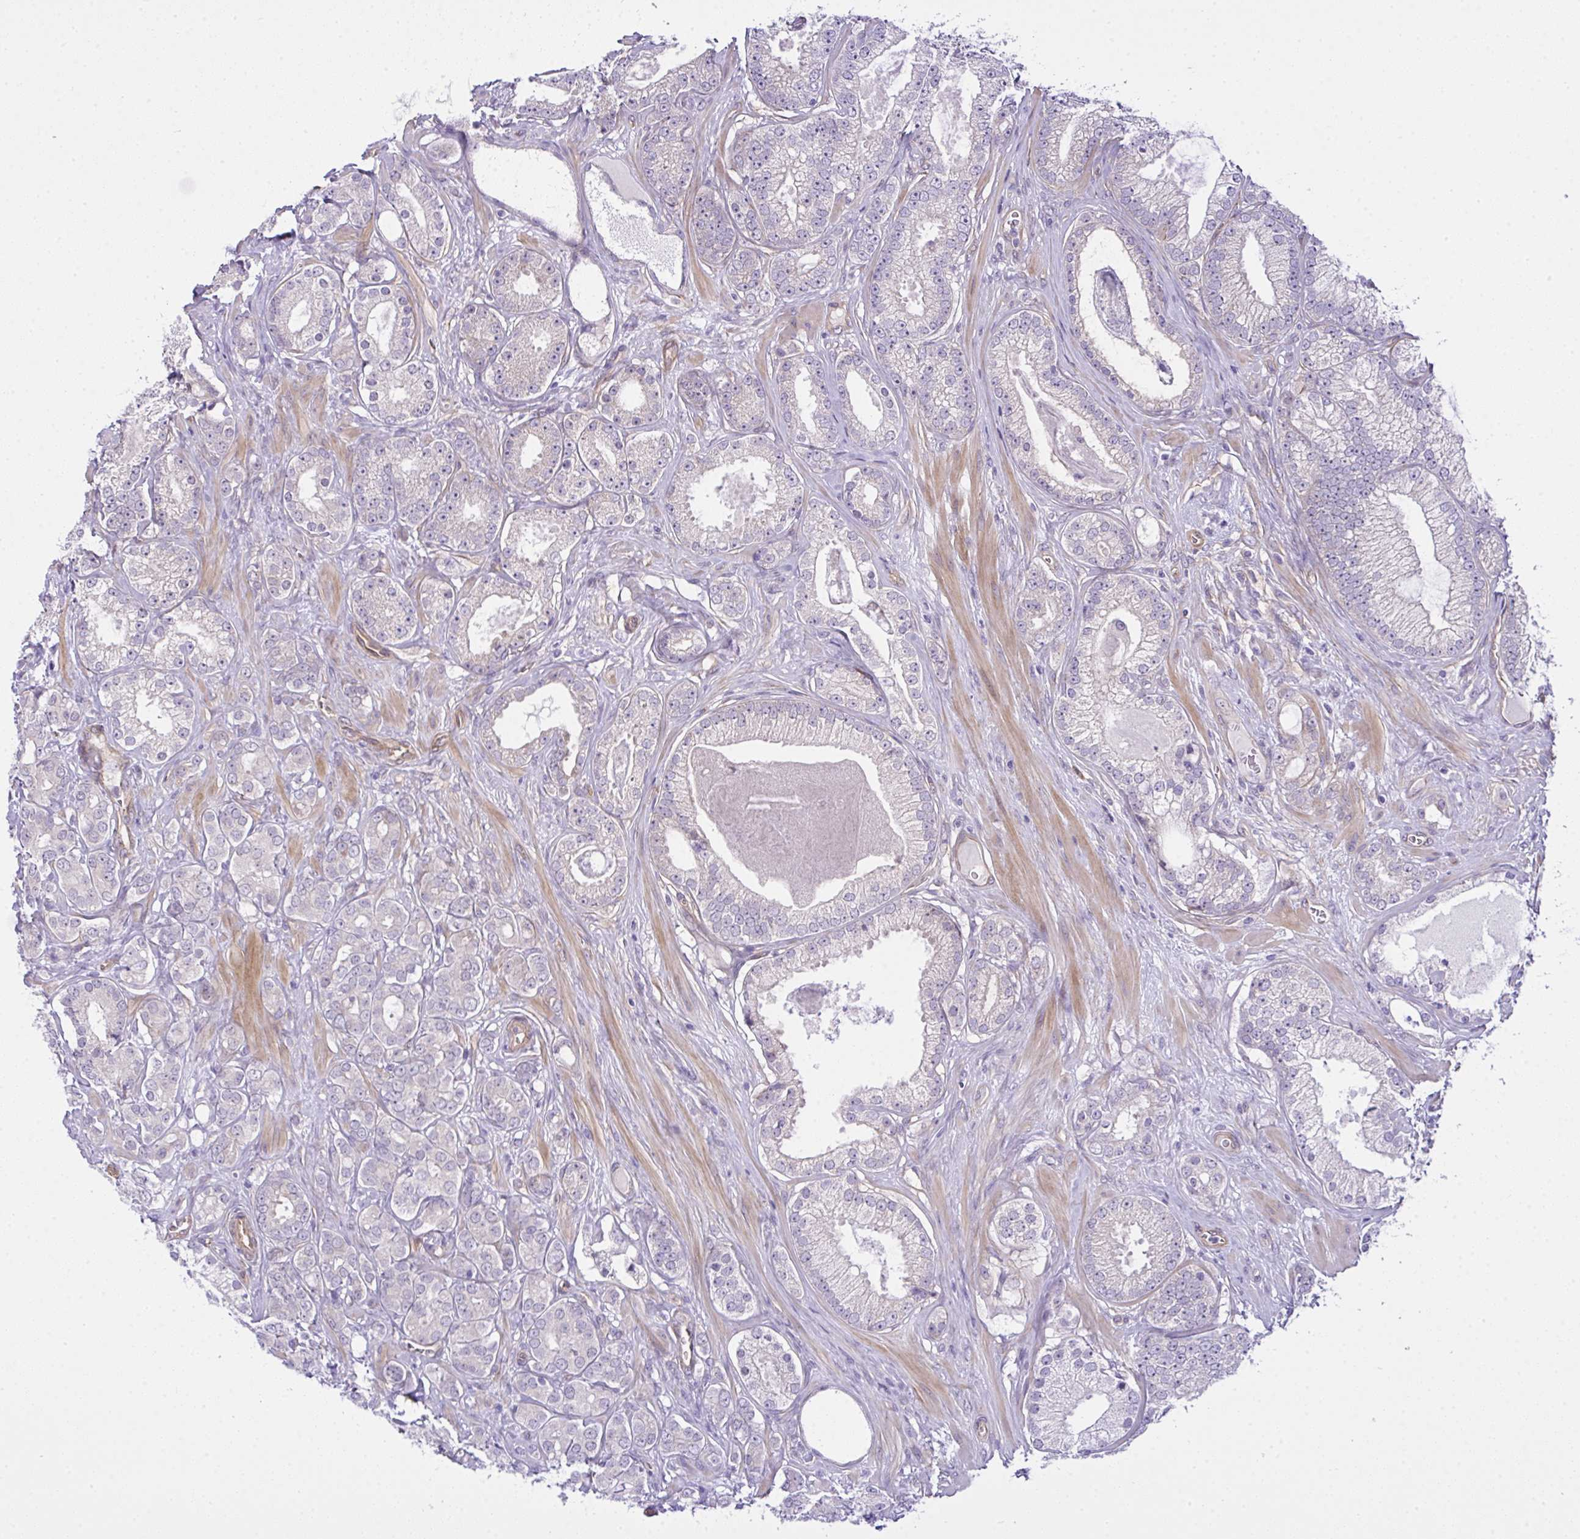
{"staining": {"intensity": "negative", "quantity": "none", "location": "none"}, "tissue": "prostate cancer", "cell_type": "Tumor cells", "image_type": "cancer", "snomed": [{"axis": "morphology", "description": "Adenocarcinoma, High grade"}, {"axis": "topography", "description": "Prostate"}], "caption": "Tumor cells show no significant protein staining in high-grade adenocarcinoma (prostate).", "gene": "RSKR", "patient": {"sex": "male", "age": 66}}